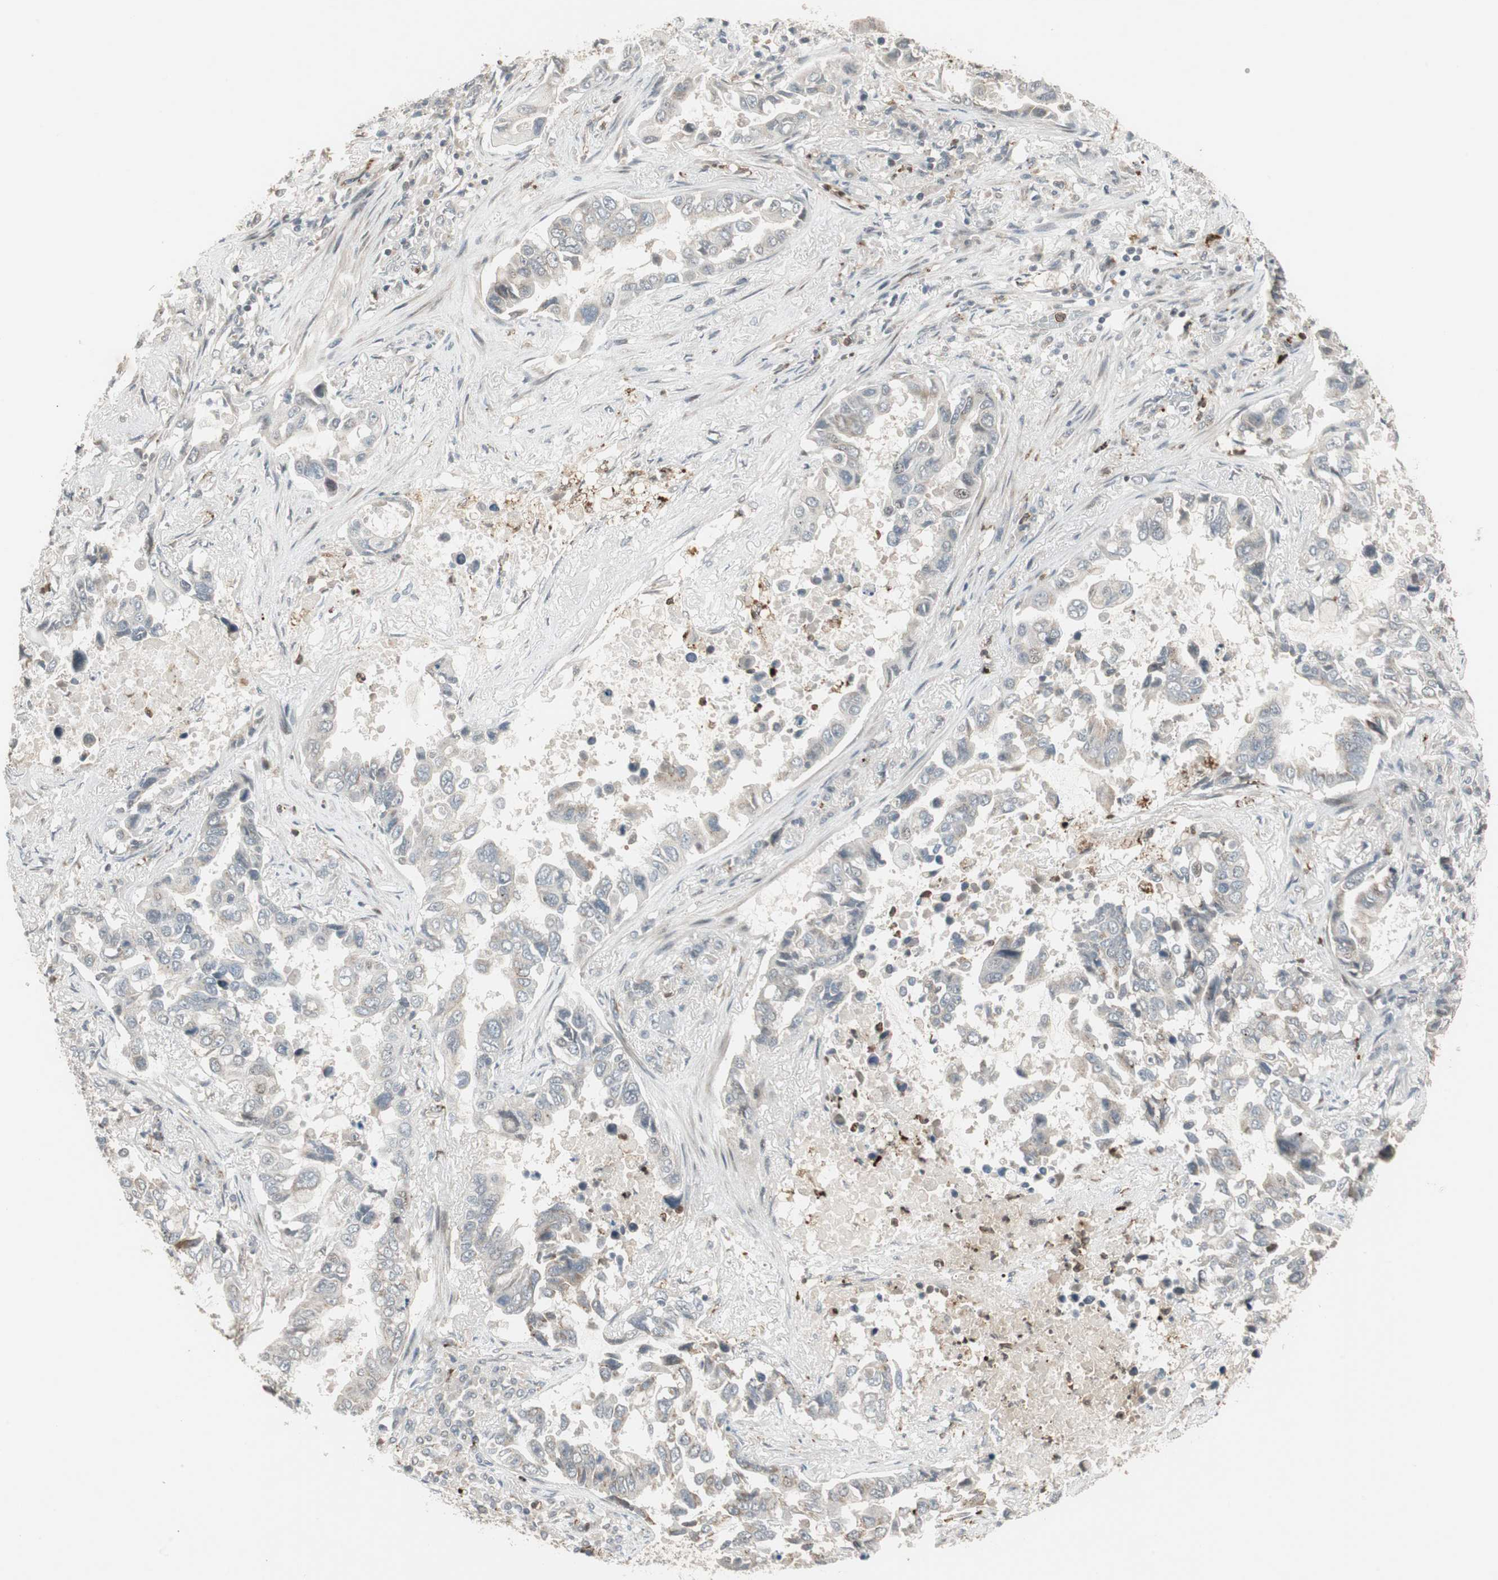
{"staining": {"intensity": "weak", "quantity": "25%-75%", "location": "cytoplasmic/membranous"}, "tissue": "lung cancer", "cell_type": "Tumor cells", "image_type": "cancer", "snomed": [{"axis": "morphology", "description": "Adenocarcinoma, NOS"}, {"axis": "topography", "description": "Lung"}], "caption": "Lung cancer stained with a protein marker displays weak staining in tumor cells.", "gene": "SNX4", "patient": {"sex": "male", "age": 64}}